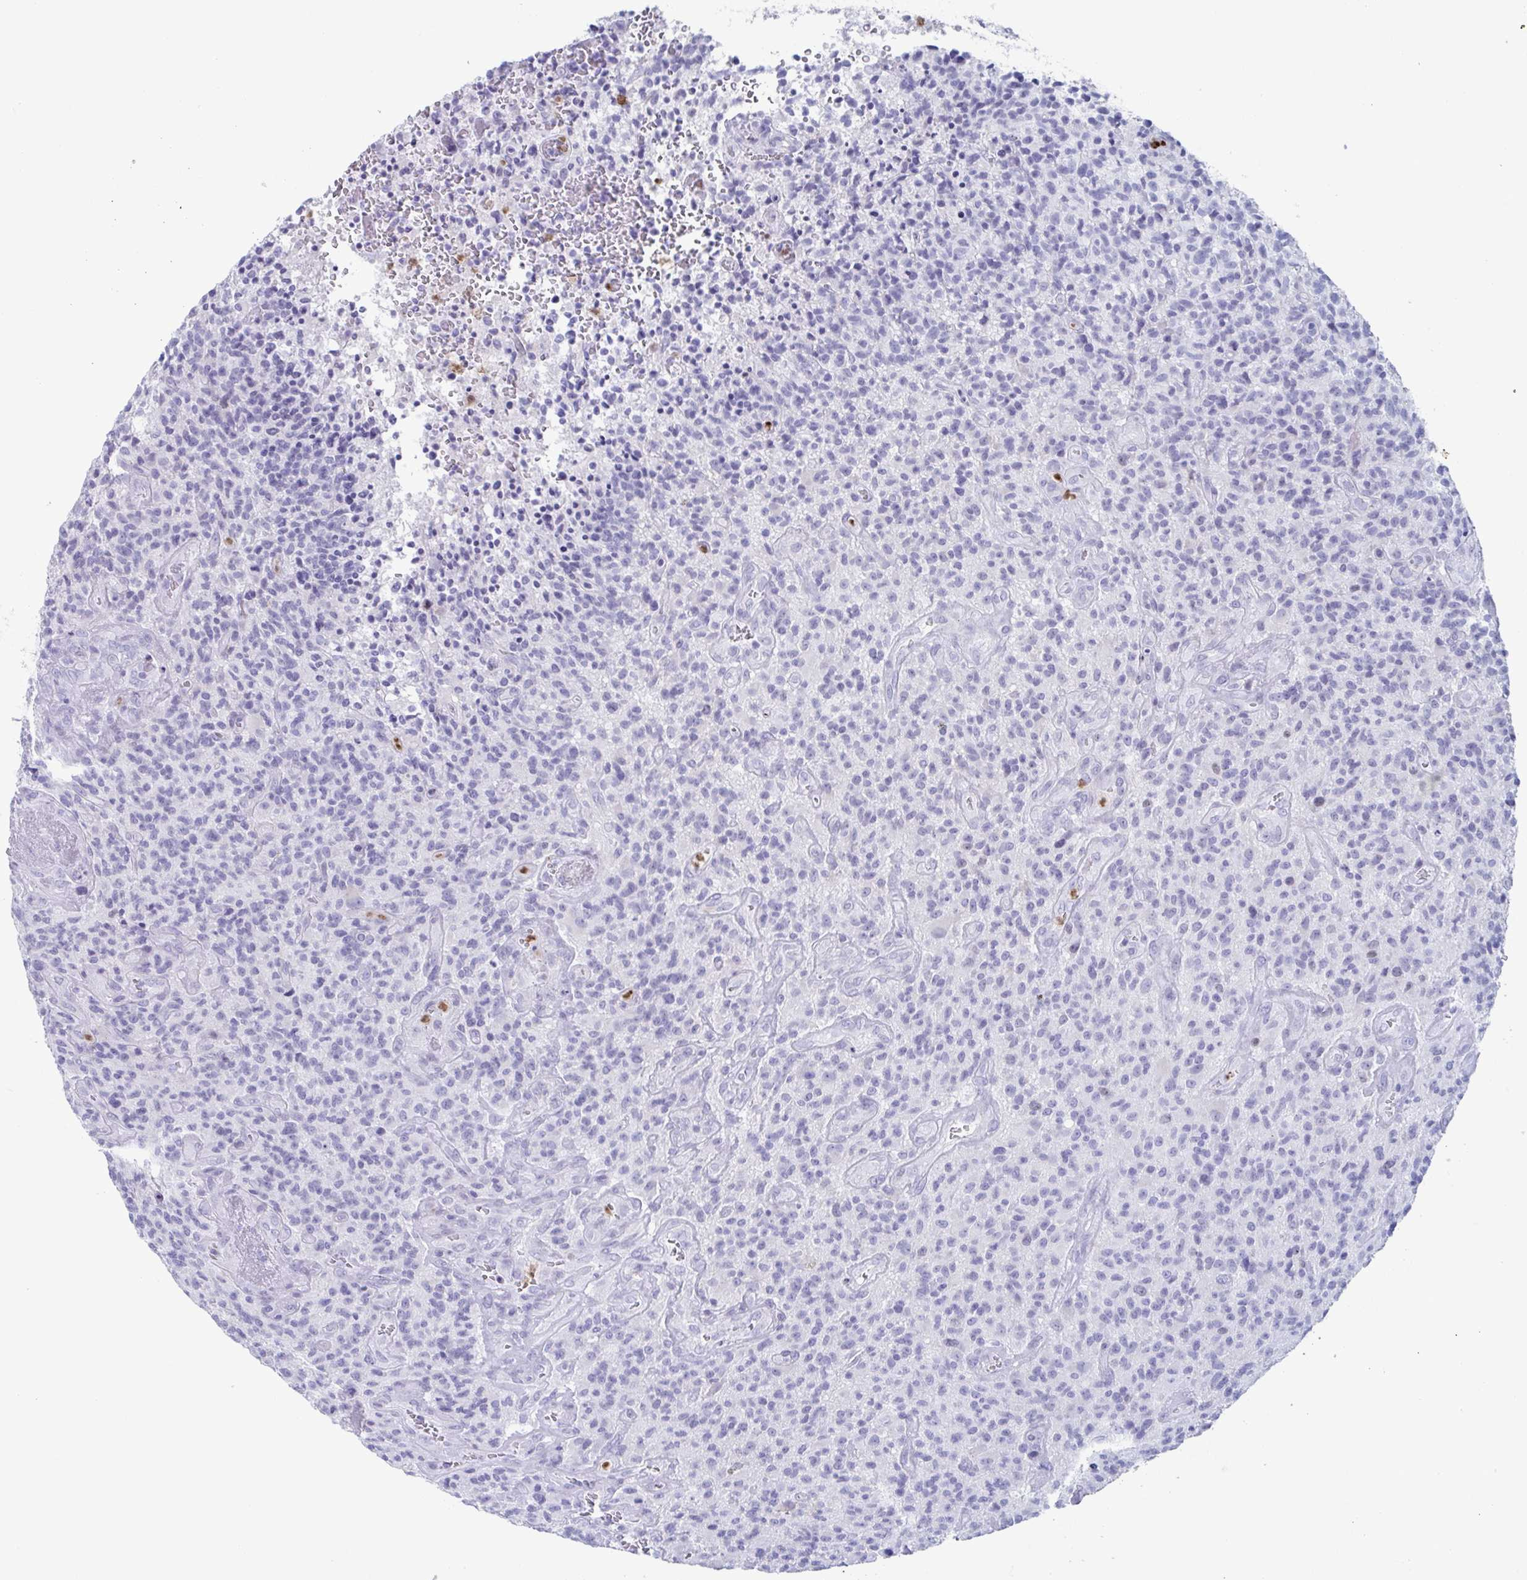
{"staining": {"intensity": "negative", "quantity": "none", "location": "none"}, "tissue": "glioma", "cell_type": "Tumor cells", "image_type": "cancer", "snomed": [{"axis": "morphology", "description": "Glioma, malignant, High grade"}, {"axis": "topography", "description": "Brain"}], "caption": "Immunohistochemistry histopathology image of neoplastic tissue: human glioma stained with DAB (3,3'-diaminobenzidine) shows no significant protein expression in tumor cells.", "gene": "CYP4F11", "patient": {"sex": "male", "age": 76}}